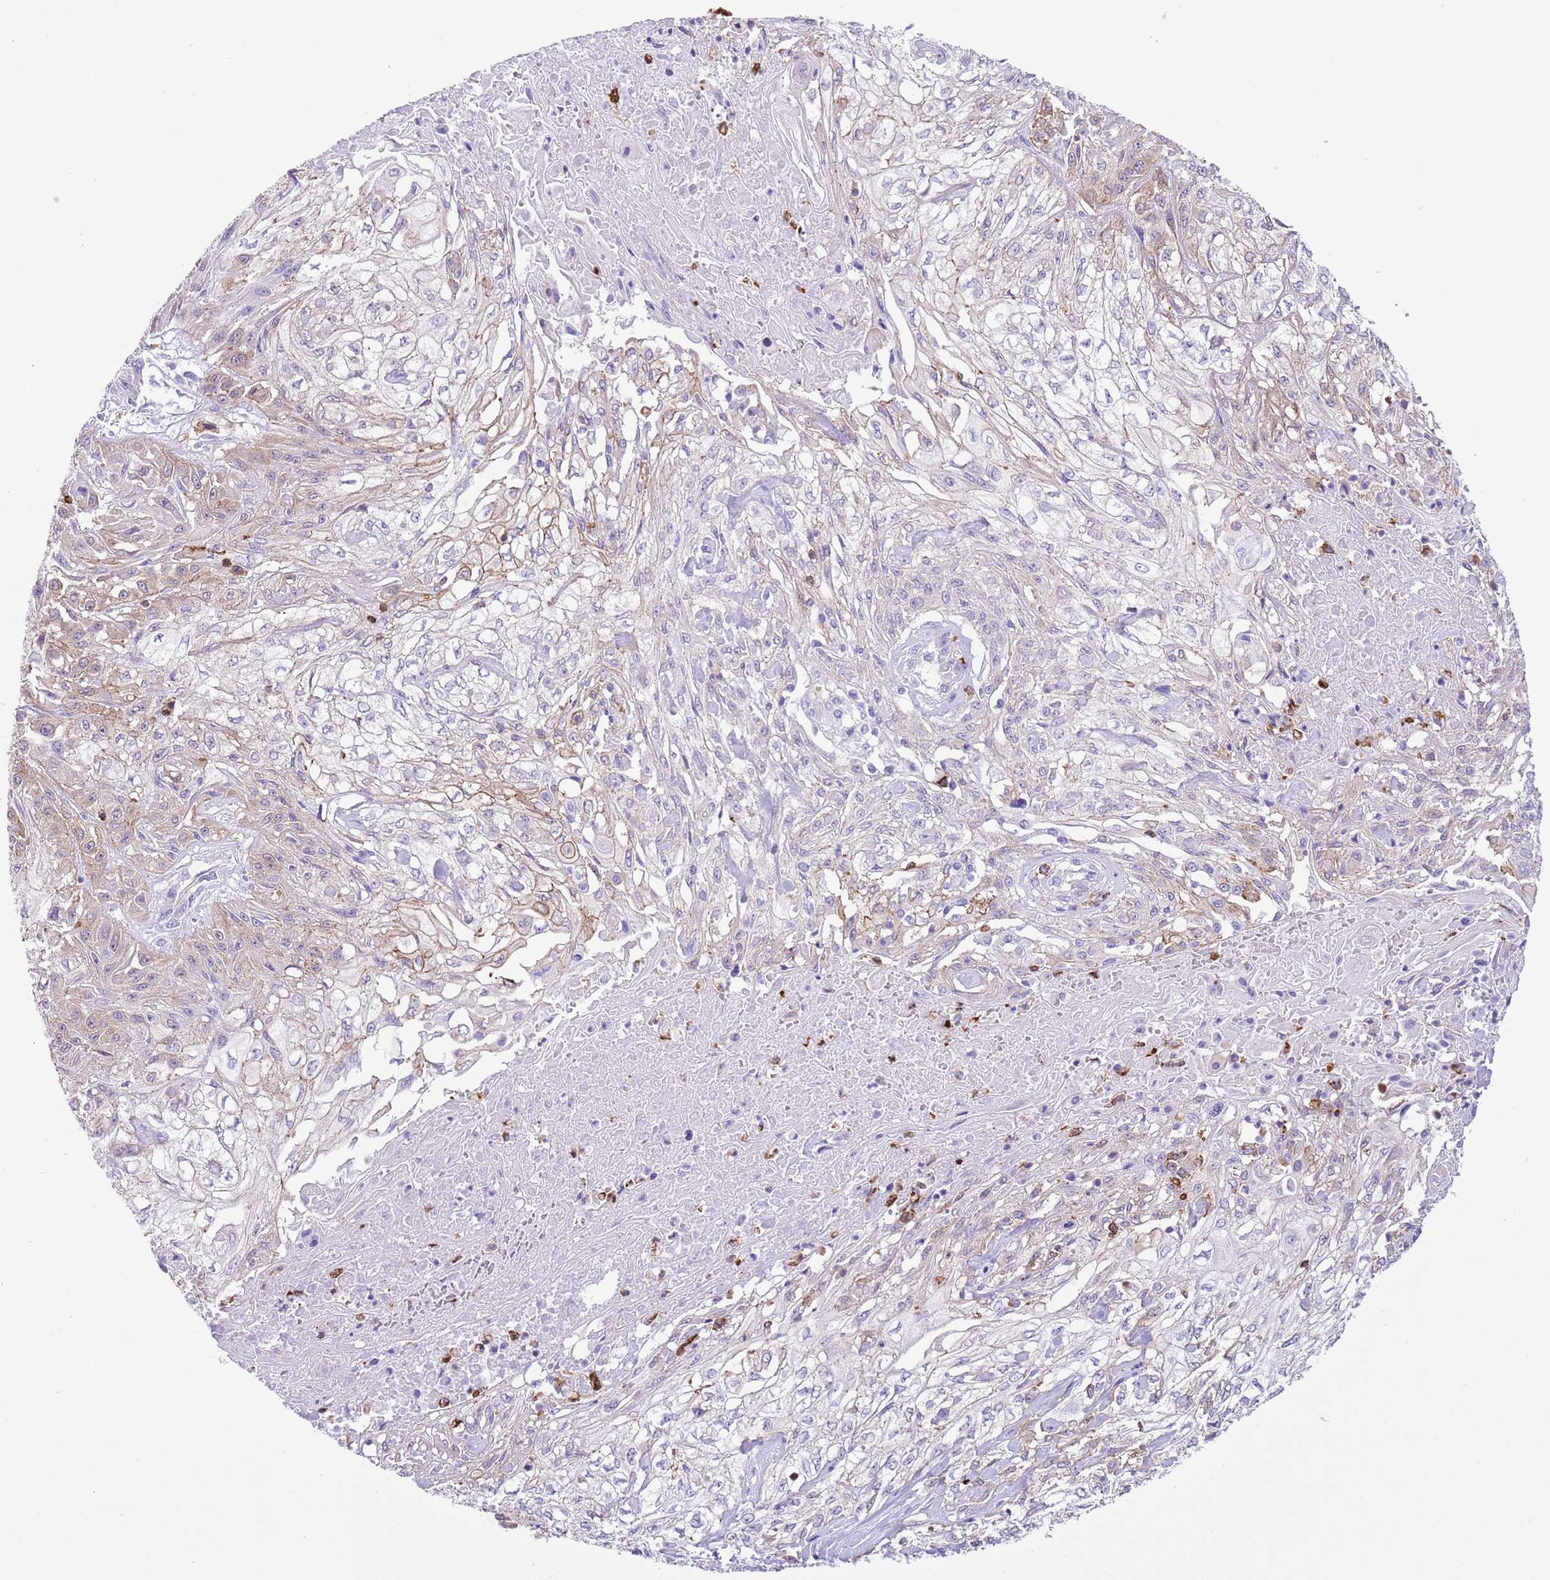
{"staining": {"intensity": "weak", "quantity": "25%-75%", "location": "cytoplasmic/membranous"}, "tissue": "skin cancer", "cell_type": "Tumor cells", "image_type": "cancer", "snomed": [{"axis": "morphology", "description": "Squamous cell carcinoma, NOS"}, {"axis": "morphology", "description": "Squamous cell carcinoma, metastatic, NOS"}, {"axis": "topography", "description": "Skin"}, {"axis": "topography", "description": "Lymph node"}], "caption": "A brown stain shows weak cytoplasmic/membranous expression of a protein in human metastatic squamous cell carcinoma (skin) tumor cells. (Brightfield microscopy of DAB IHC at high magnification).", "gene": "EFHD2", "patient": {"sex": "male", "age": 75}}